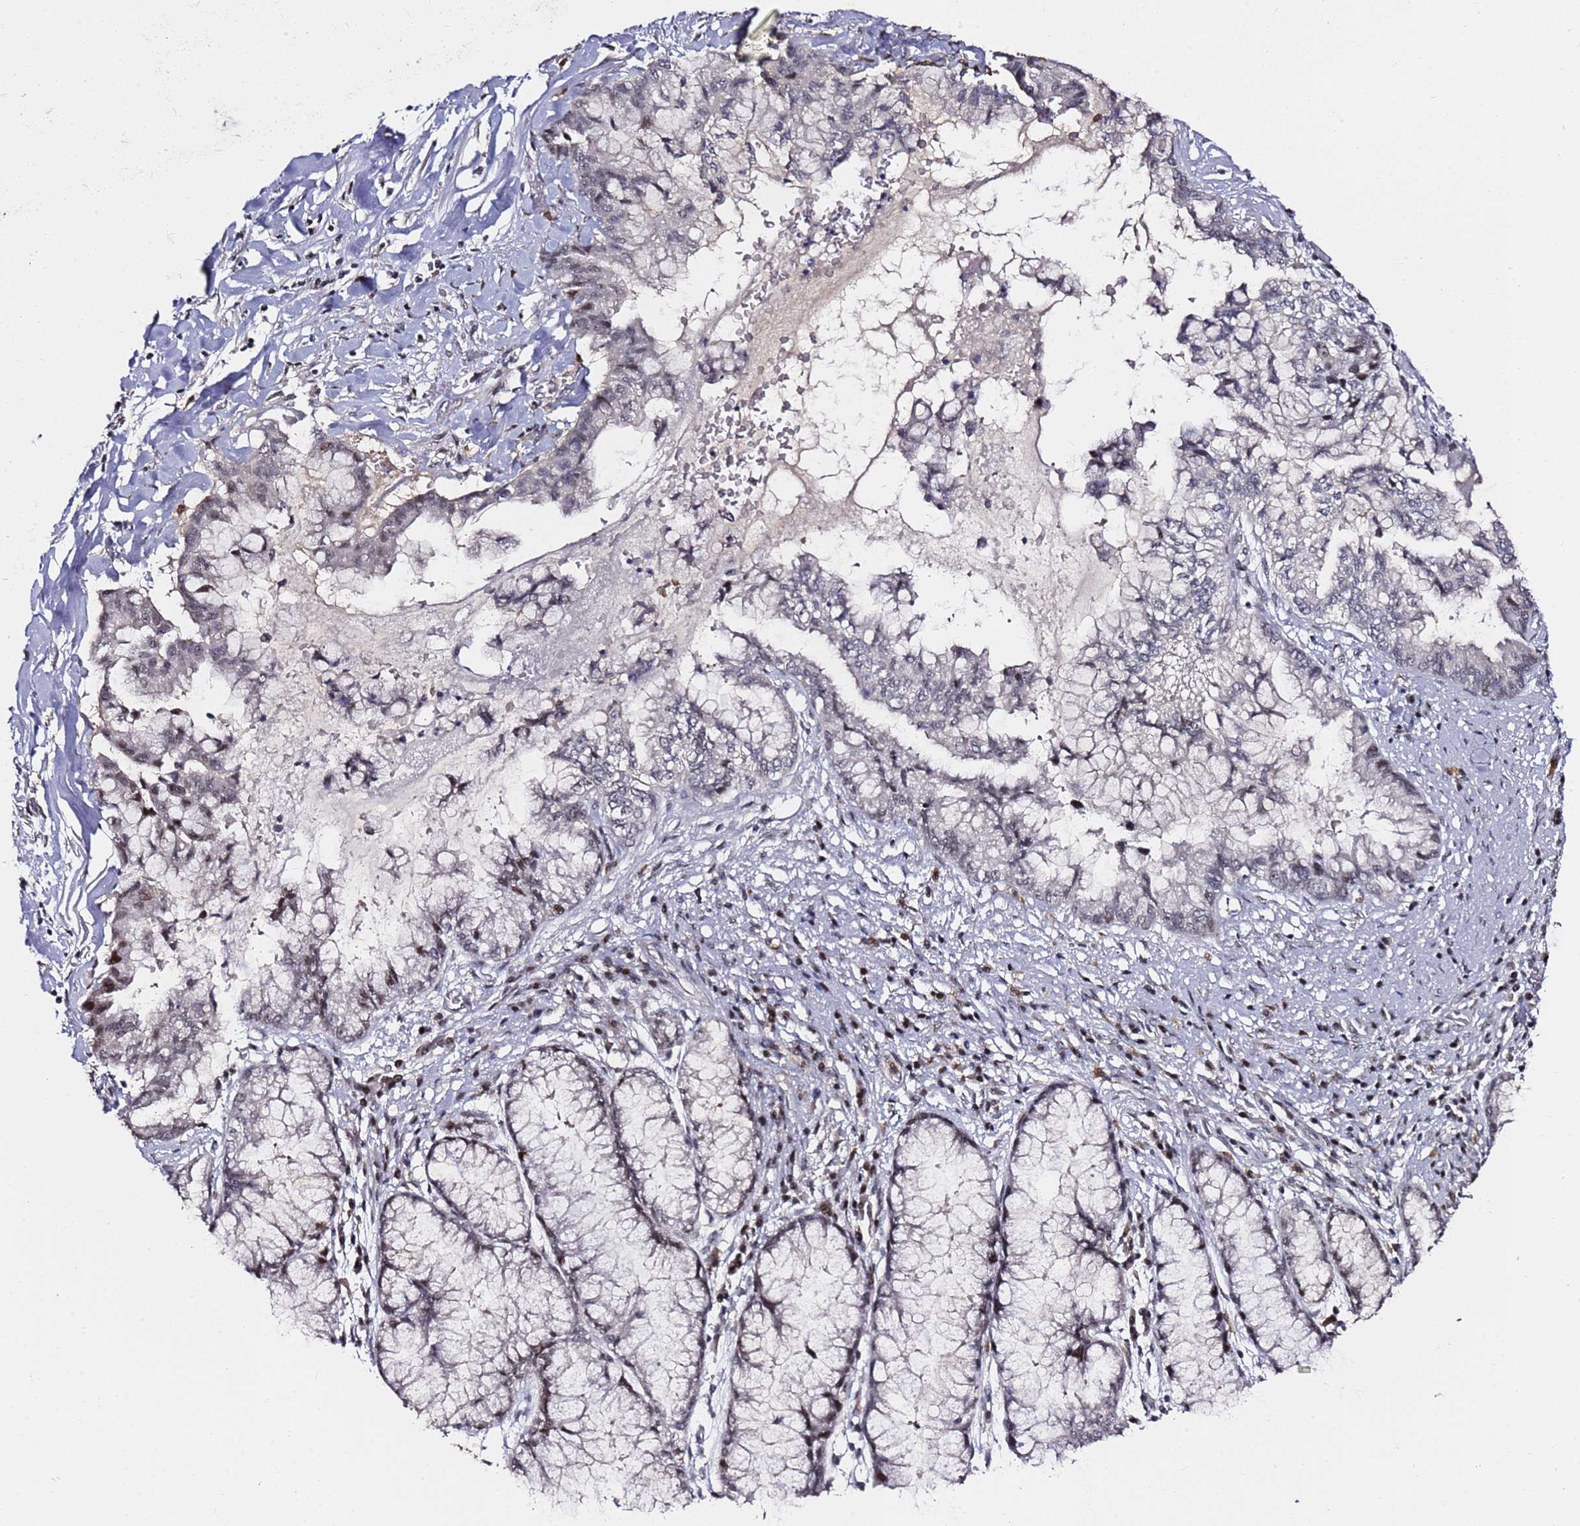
{"staining": {"intensity": "weak", "quantity": "<25%", "location": "nuclear"}, "tissue": "pancreatic cancer", "cell_type": "Tumor cells", "image_type": "cancer", "snomed": [{"axis": "morphology", "description": "Adenocarcinoma, NOS"}, {"axis": "topography", "description": "Pancreas"}], "caption": "Immunohistochemical staining of pancreatic cancer (adenocarcinoma) displays no significant staining in tumor cells.", "gene": "FCF1", "patient": {"sex": "male", "age": 73}}